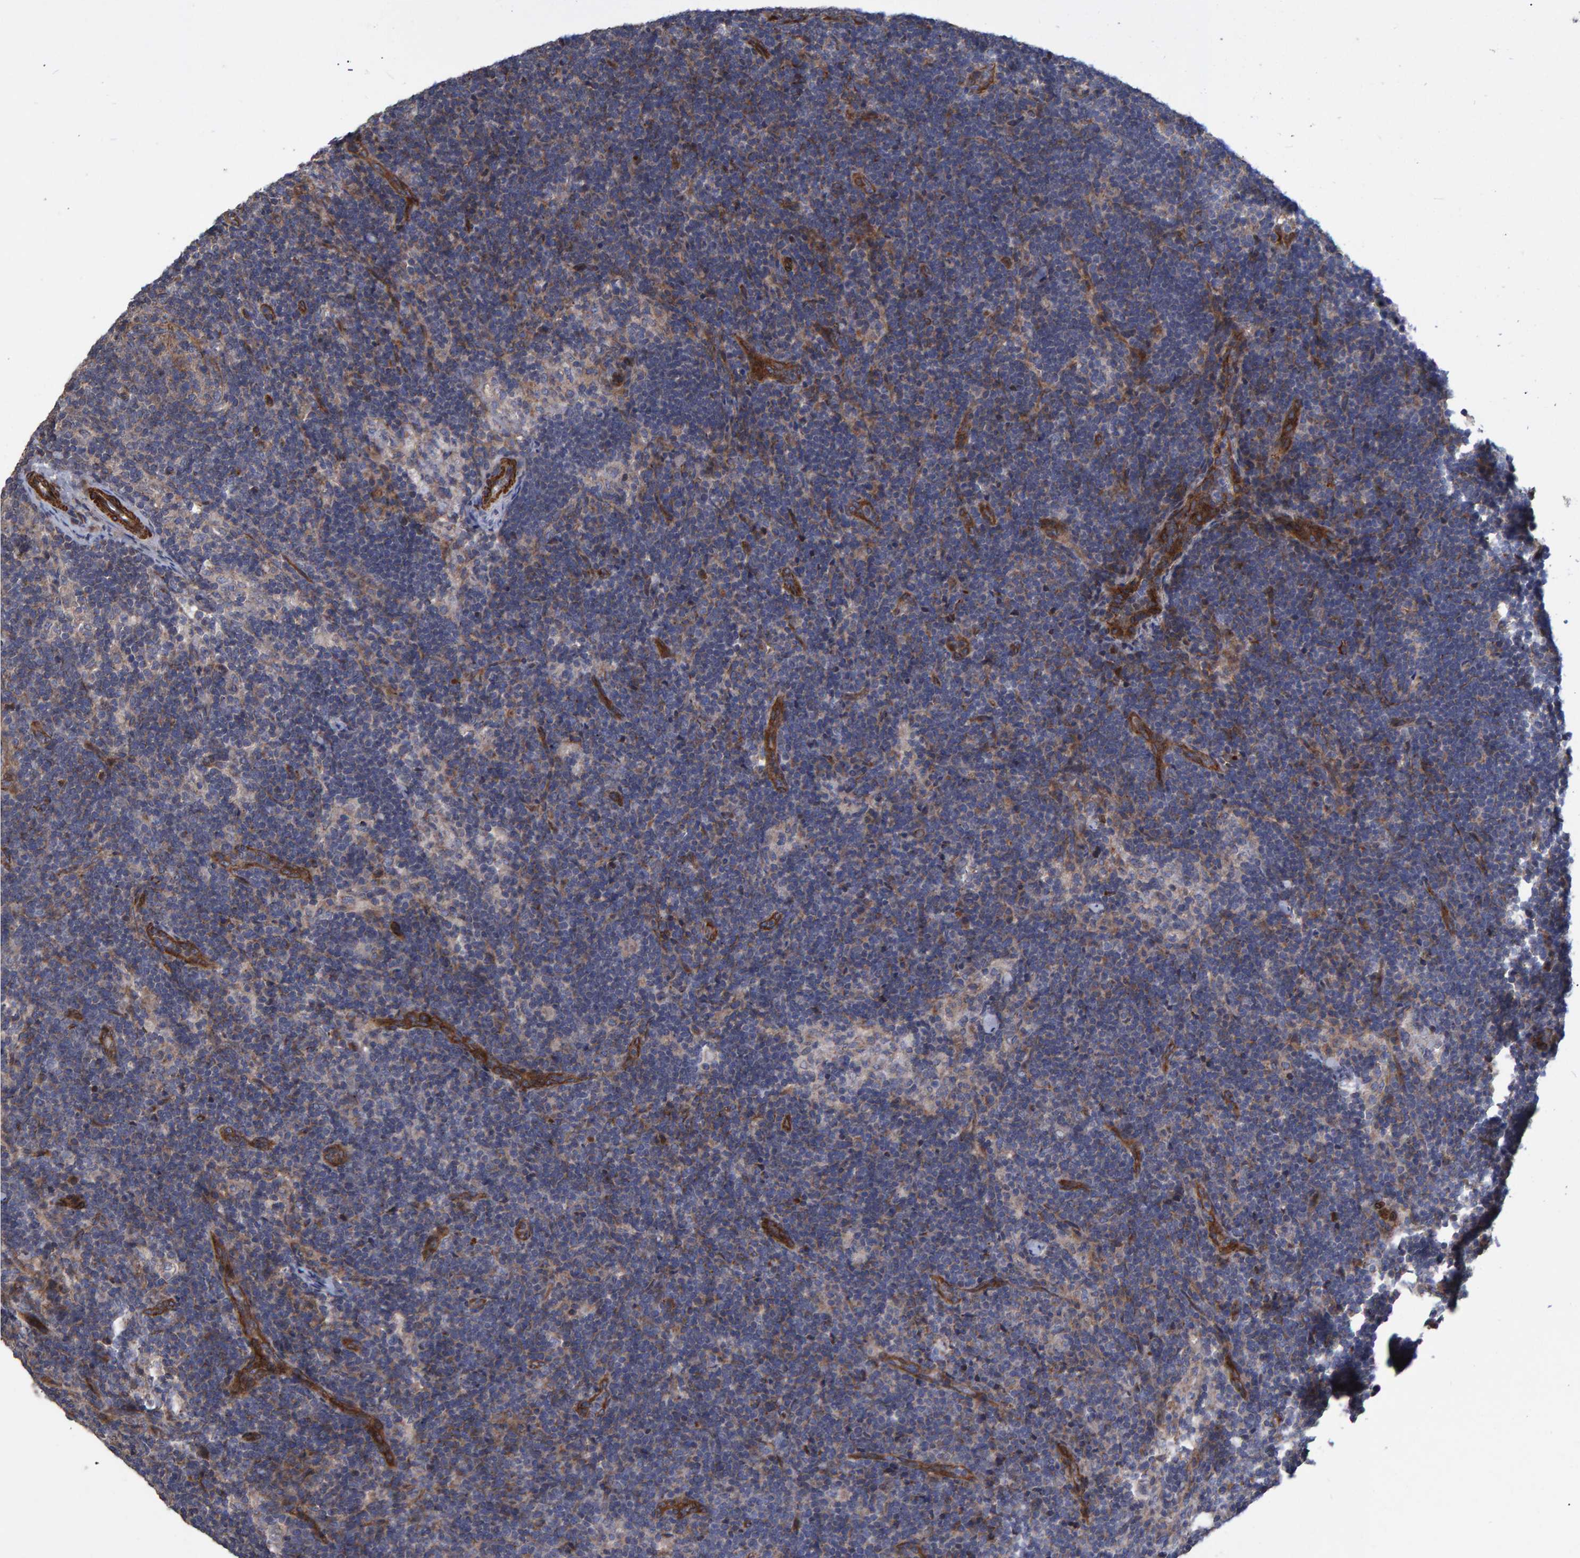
{"staining": {"intensity": "negative", "quantity": "none", "location": "none"}, "tissue": "lymph node", "cell_type": "Germinal center cells", "image_type": "normal", "snomed": [{"axis": "morphology", "description": "Normal tissue, NOS"}, {"axis": "topography", "description": "Lymph node"}], "caption": "An image of lymph node stained for a protein exhibits no brown staining in germinal center cells.", "gene": "SLIT2", "patient": {"sex": "female", "age": 22}}